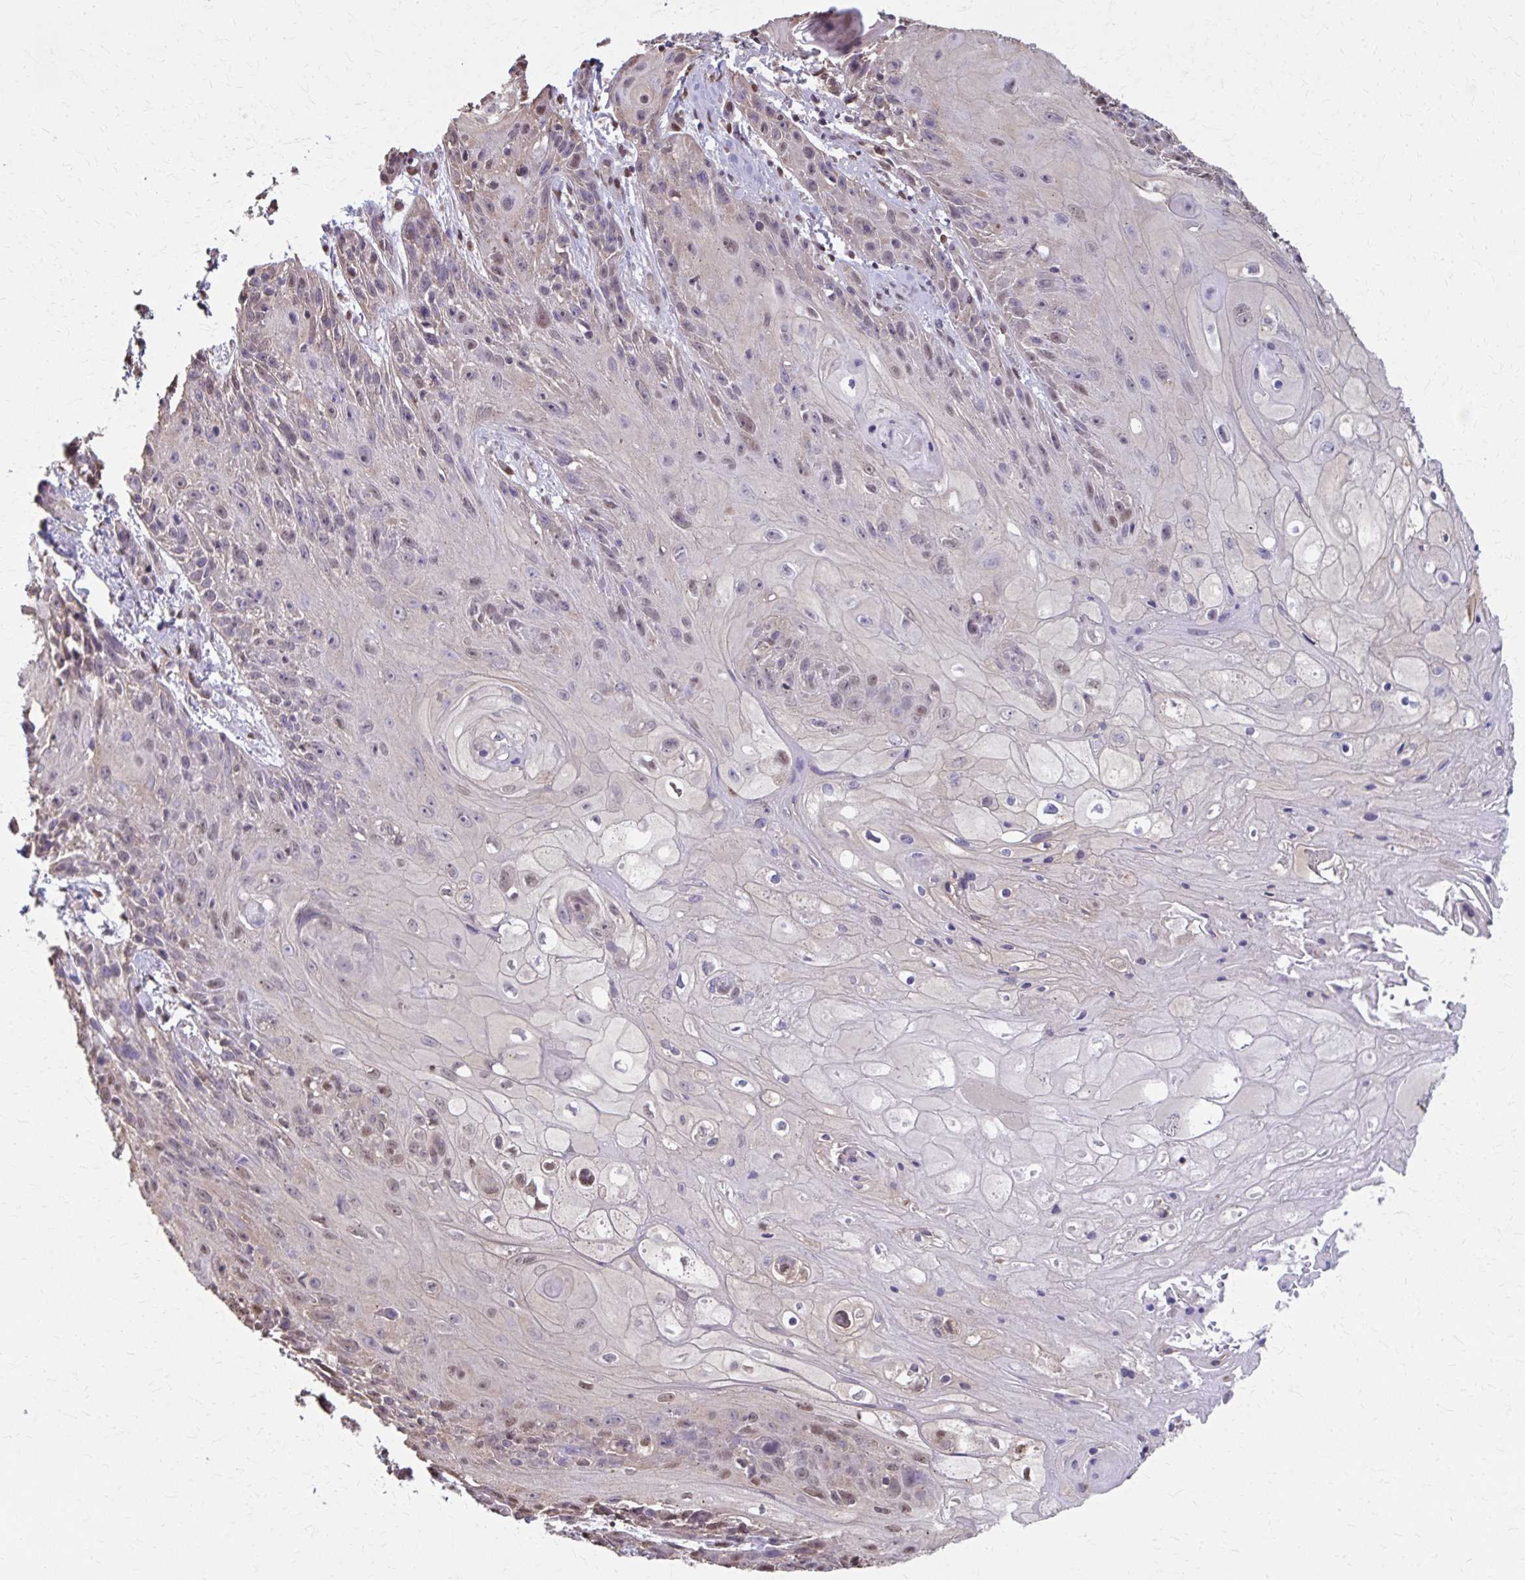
{"staining": {"intensity": "weak", "quantity": "<25%", "location": "nuclear"}, "tissue": "skin cancer", "cell_type": "Tumor cells", "image_type": "cancer", "snomed": [{"axis": "morphology", "description": "Squamous cell carcinoma, NOS"}, {"axis": "topography", "description": "Skin"}, {"axis": "topography", "description": "Vulva"}], "caption": "Immunohistochemical staining of skin cancer (squamous cell carcinoma) displays no significant staining in tumor cells. (Brightfield microscopy of DAB IHC at high magnification).", "gene": "ING4", "patient": {"sex": "female", "age": 76}}